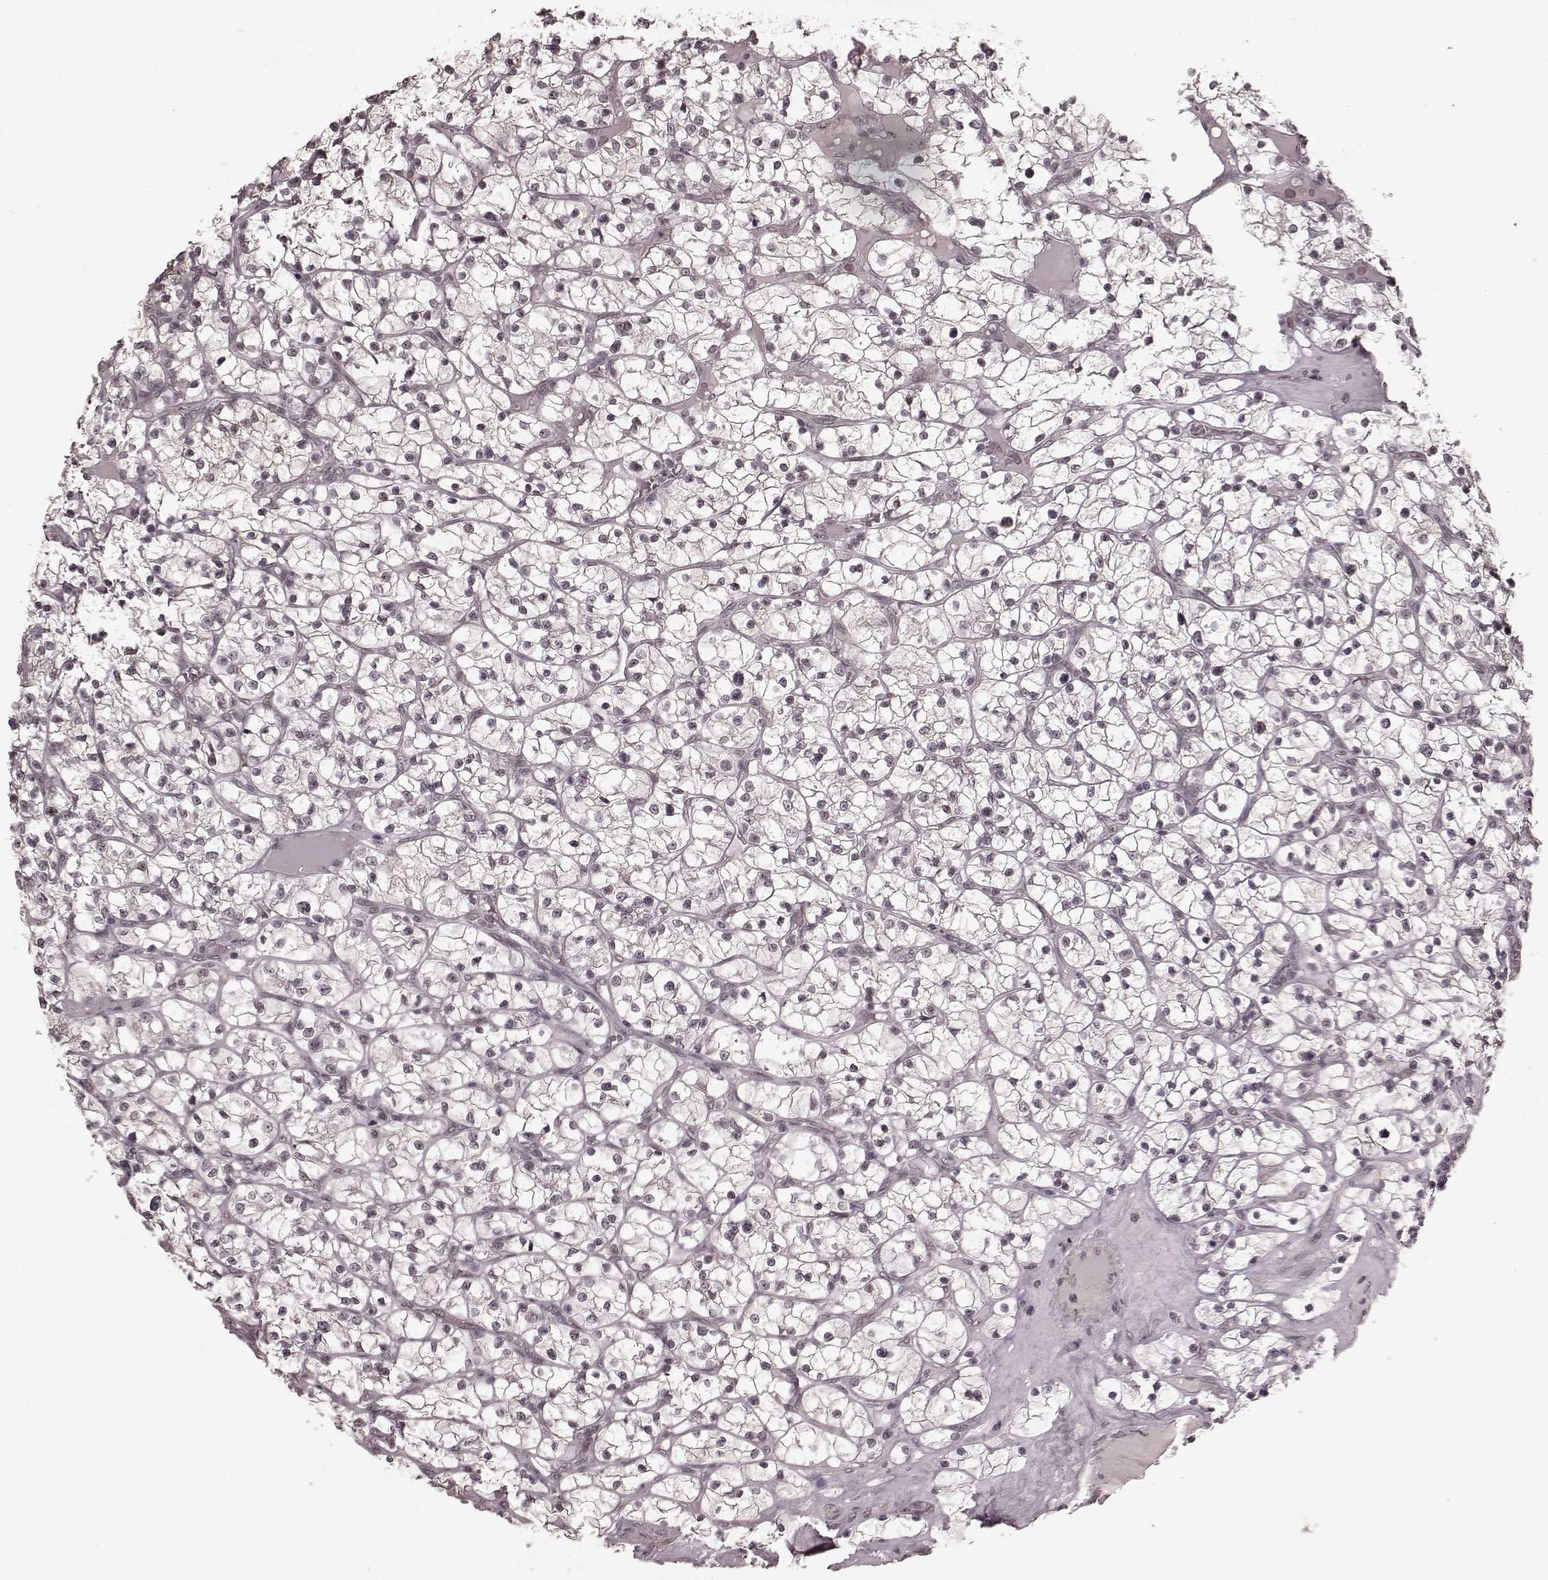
{"staining": {"intensity": "negative", "quantity": "none", "location": "none"}, "tissue": "renal cancer", "cell_type": "Tumor cells", "image_type": "cancer", "snomed": [{"axis": "morphology", "description": "Adenocarcinoma, NOS"}, {"axis": "topography", "description": "Kidney"}], "caption": "Immunohistochemistry of renal adenocarcinoma displays no positivity in tumor cells.", "gene": "PLCB4", "patient": {"sex": "female", "age": 64}}